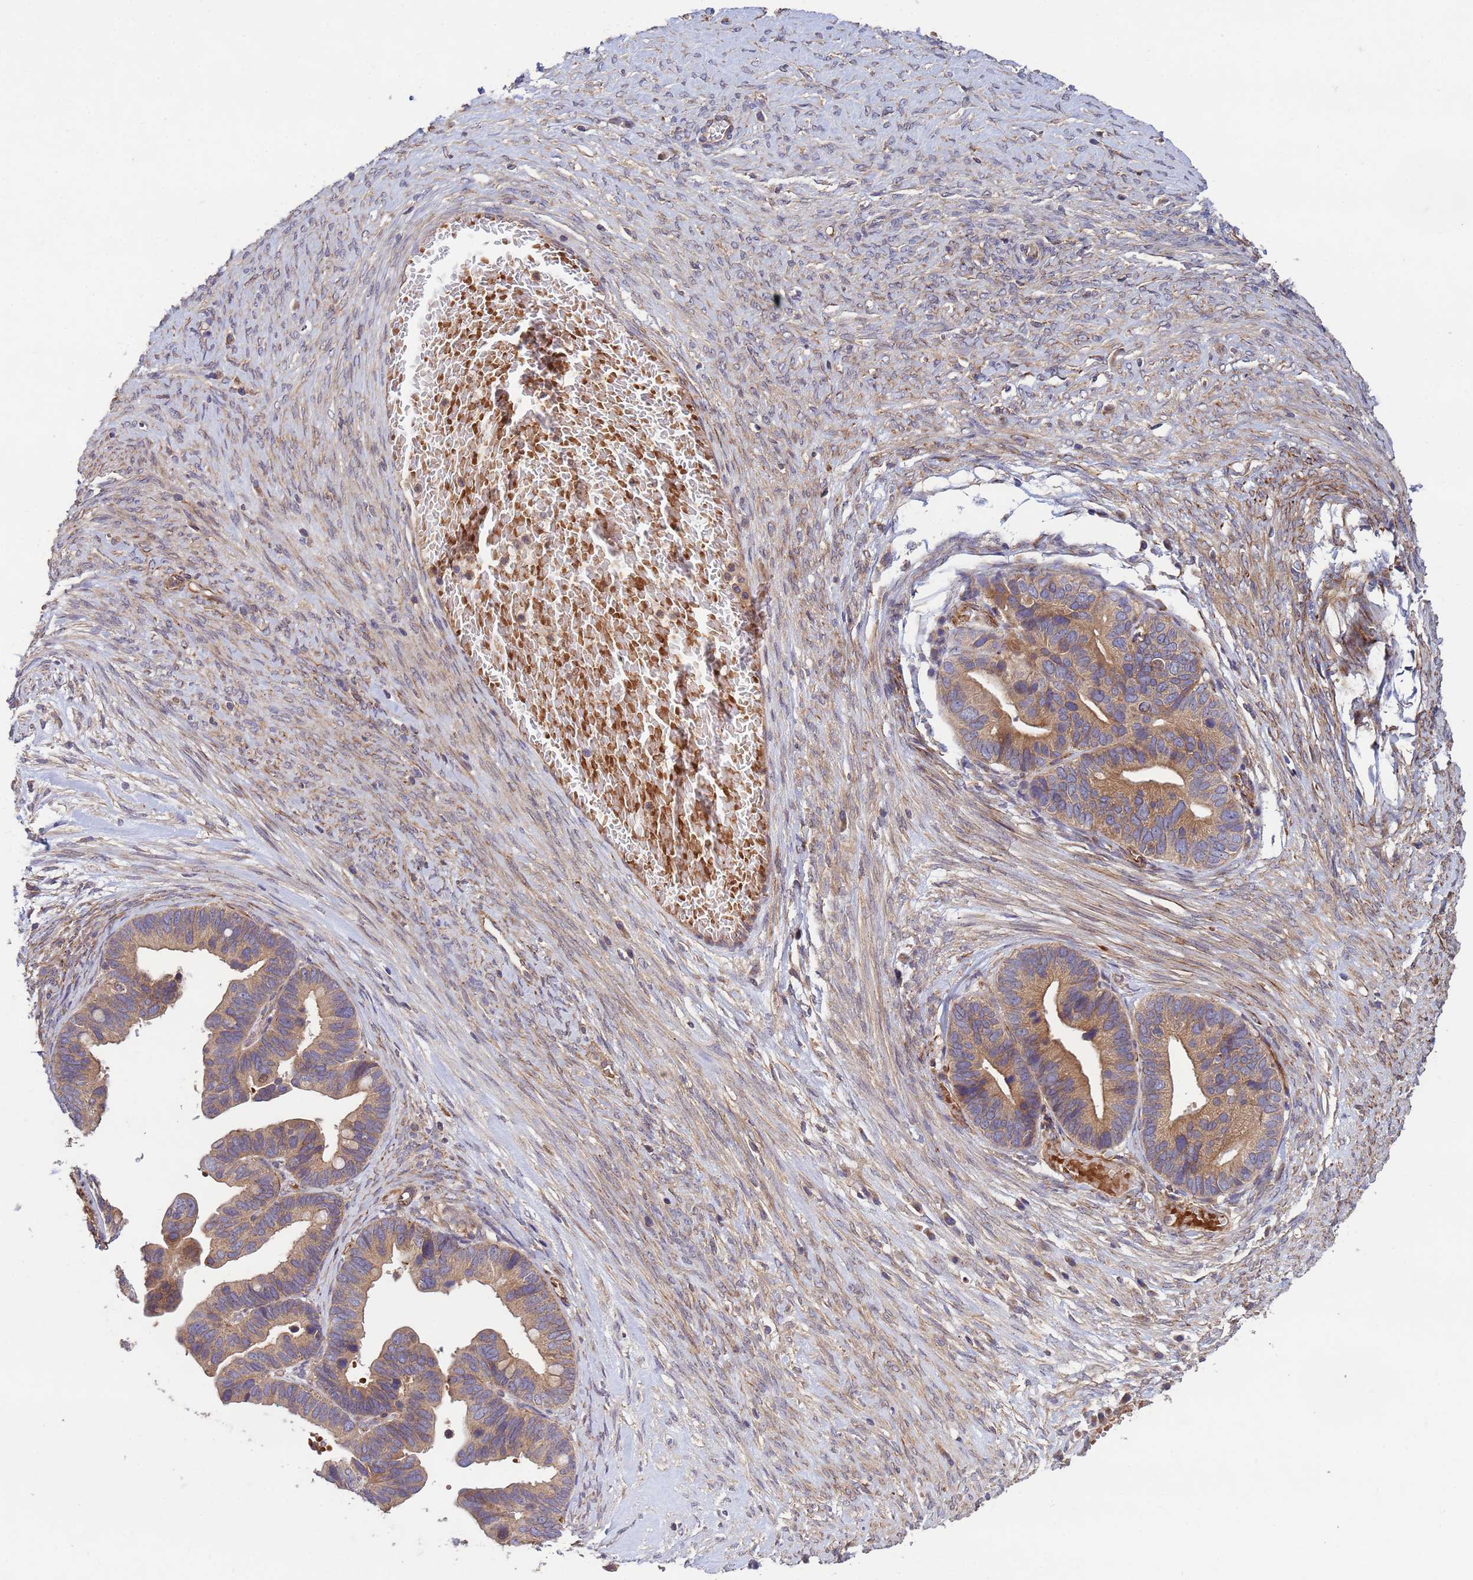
{"staining": {"intensity": "moderate", "quantity": ">75%", "location": "cytoplasmic/membranous"}, "tissue": "ovarian cancer", "cell_type": "Tumor cells", "image_type": "cancer", "snomed": [{"axis": "morphology", "description": "Cystadenocarcinoma, serous, NOS"}, {"axis": "topography", "description": "Ovary"}], "caption": "Tumor cells exhibit medium levels of moderate cytoplasmic/membranous expression in approximately >75% of cells in ovarian serous cystadenocarcinoma.", "gene": "RAB10", "patient": {"sex": "female", "age": 56}}